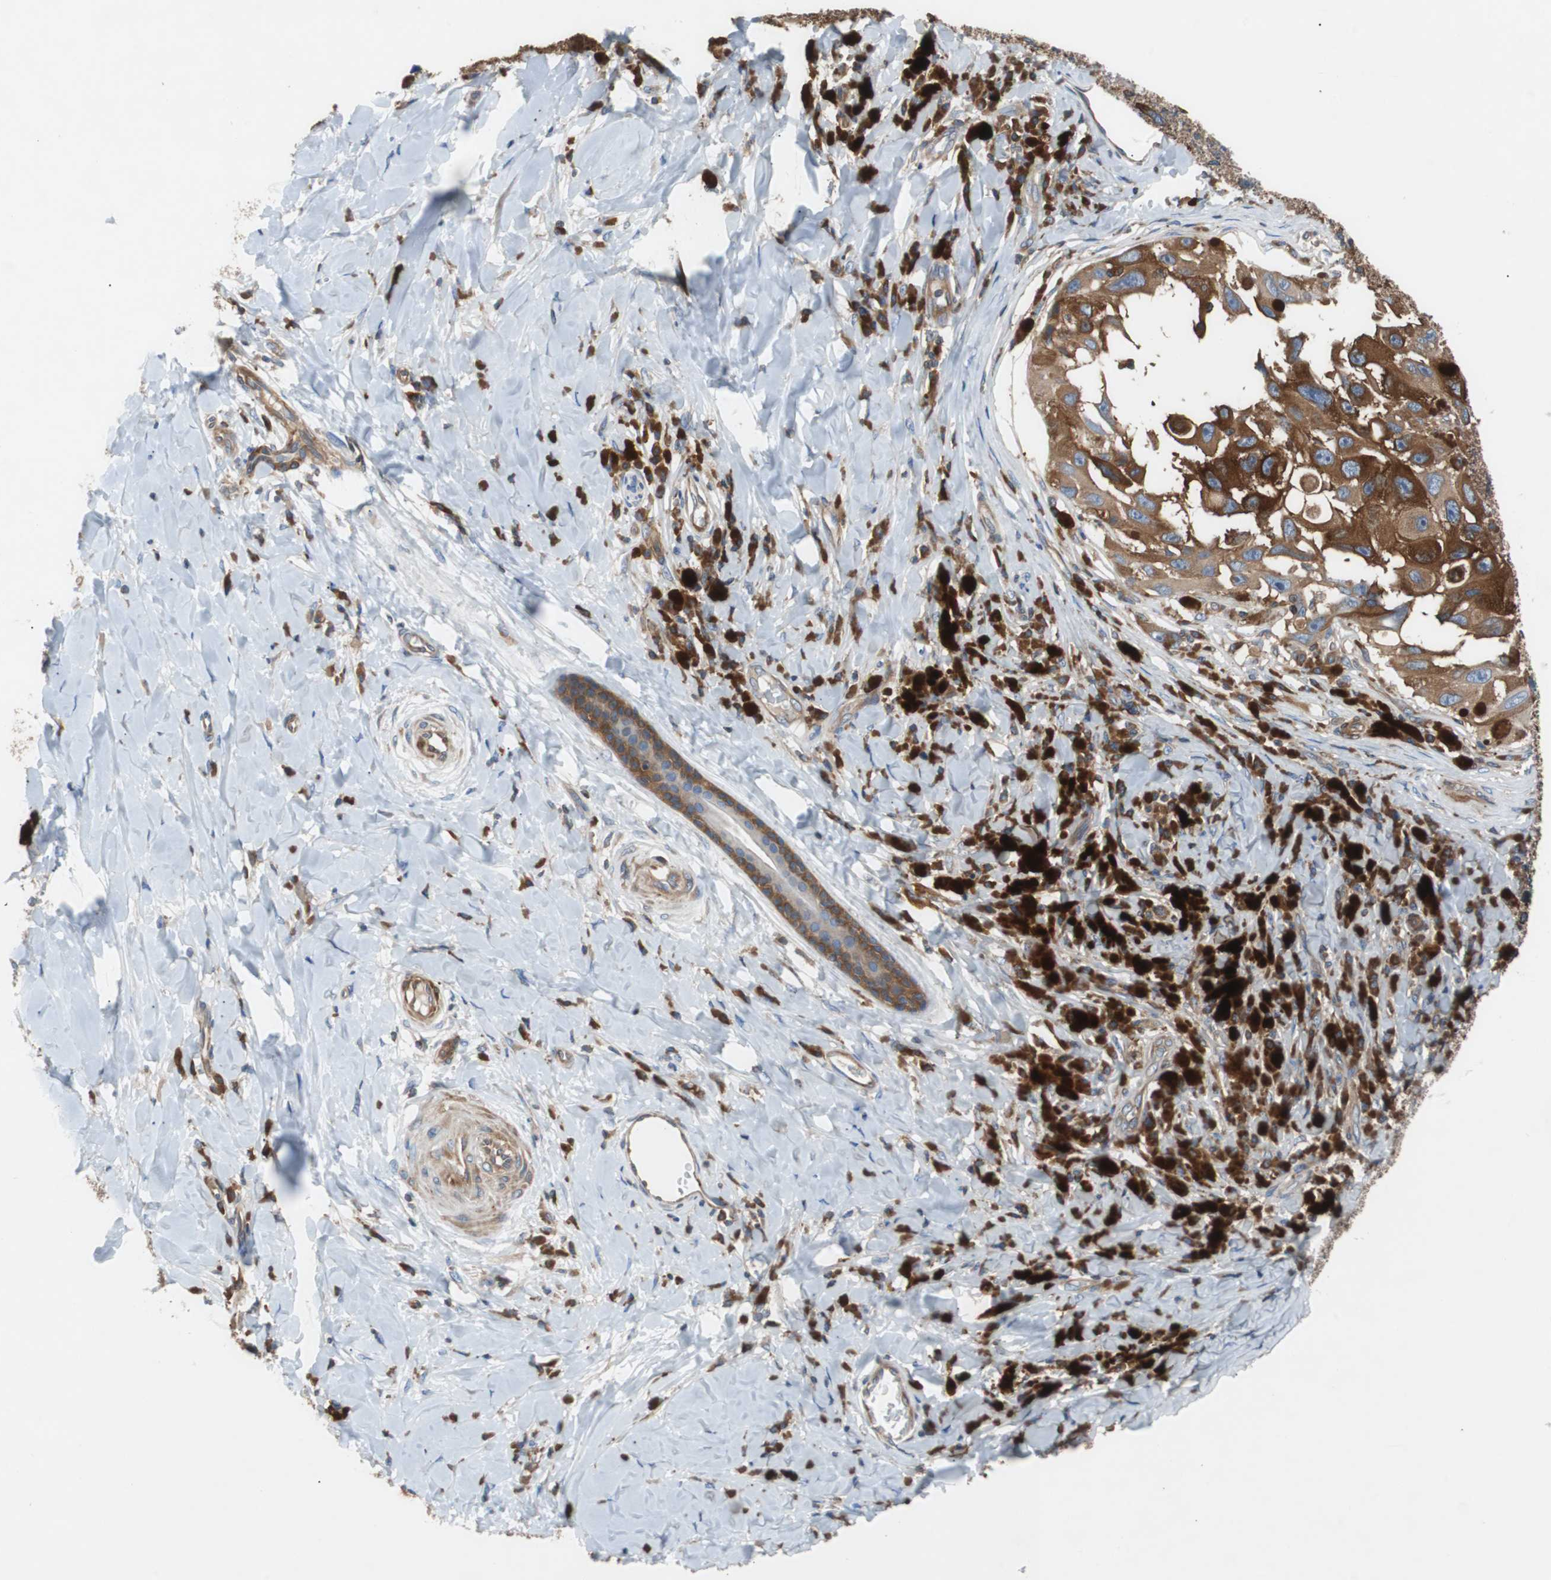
{"staining": {"intensity": "strong", "quantity": ">75%", "location": "cytoplasmic/membranous"}, "tissue": "melanoma", "cell_type": "Tumor cells", "image_type": "cancer", "snomed": [{"axis": "morphology", "description": "Malignant melanoma, NOS"}, {"axis": "topography", "description": "Skin"}], "caption": "A micrograph showing strong cytoplasmic/membranous expression in about >75% of tumor cells in melanoma, as visualized by brown immunohistochemical staining.", "gene": "GYS1", "patient": {"sex": "female", "age": 73}}